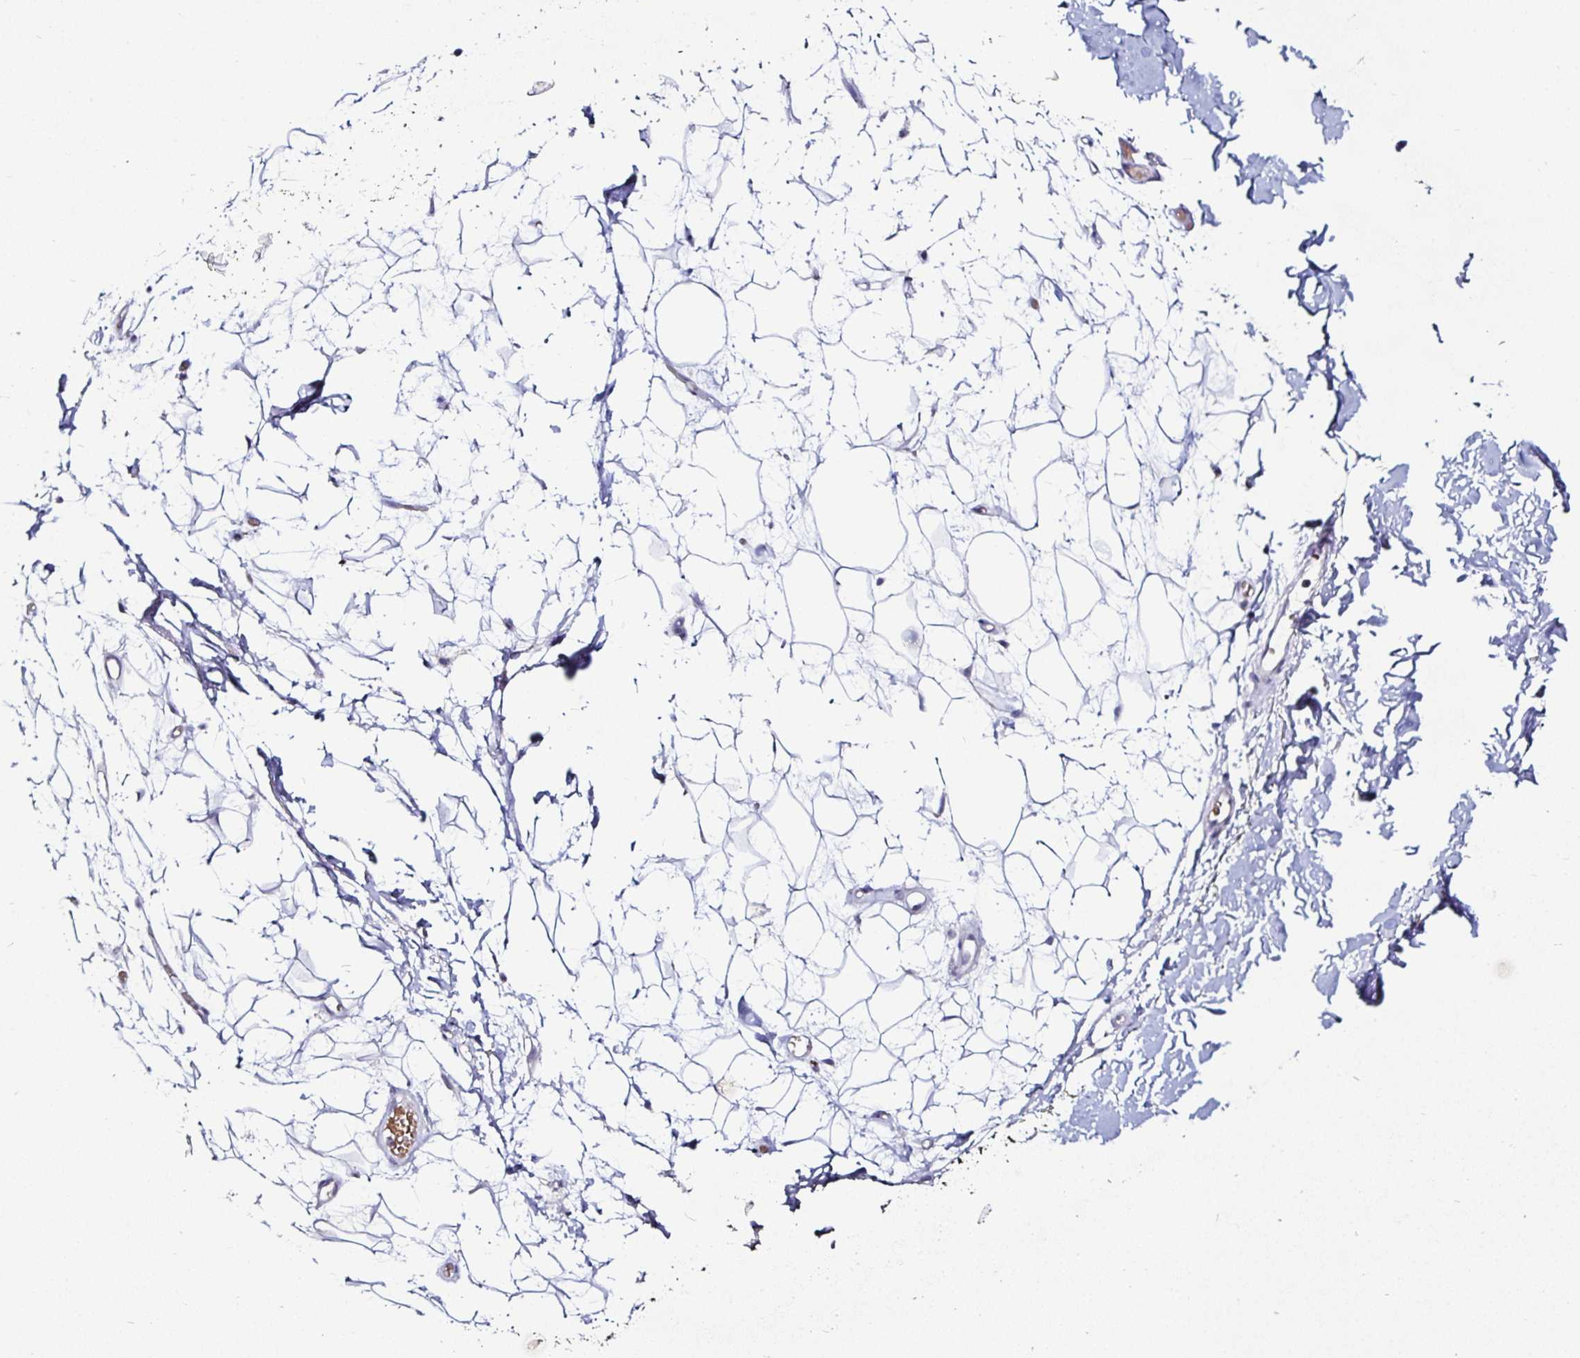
{"staining": {"intensity": "negative", "quantity": "none", "location": "none"}, "tissue": "adipose tissue", "cell_type": "Adipocytes", "image_type": "normal", "snomed": [{"axis": "morphology", "description": "Normal tissue, NOS"}, {"axis": "topography", "description": "Anal"}, {"axis": "topography", "description": "Peripheral nerve tissue"}], "caption": "Adipocytes are negative for brown protein staining in unremarkable adipose tissue.", "gene": "FAIM2", "patient": {"sex": "male", "age": 78}}